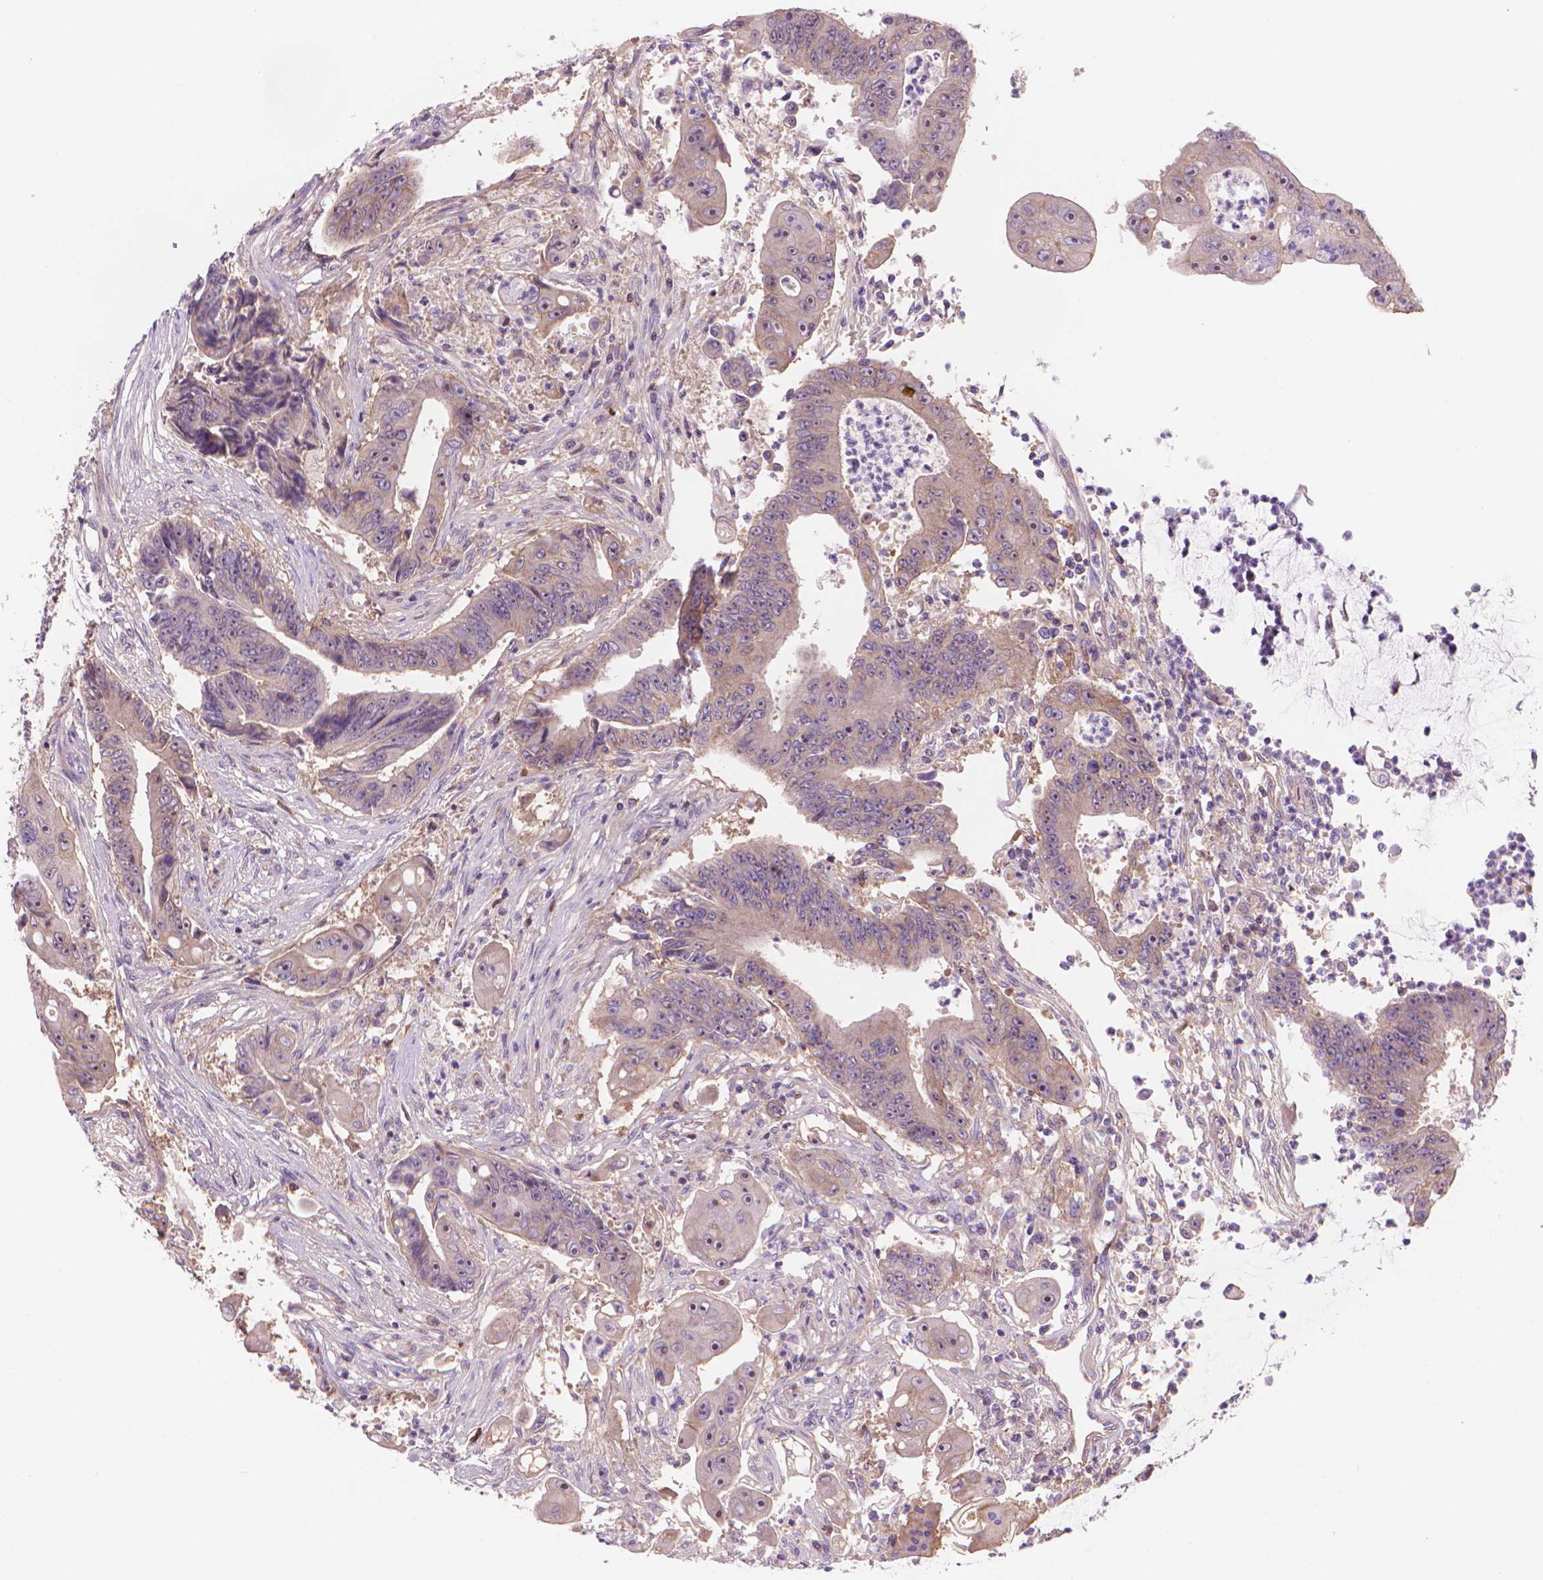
{"staining": {"intensity": "weak", "quantity": "<25%", "location": "cytoplasmic/membranous"}, "tissue": "colorectal cancer", "cell_type": "Tumor cells", "image_type": "cancer", "snomed": [{"axis": "morphology", "description": "Adenocarcinoma, NOS"}, {"axis": "topography", "description": "Rectum"}], "caption": "This is an IHC photomicrograph of colorectal cancer (adenocarcinoma). There is no expression in tumor cells.", "gene": "ENSG00000187186", "patient": {"sex": "male", "age": 54}}